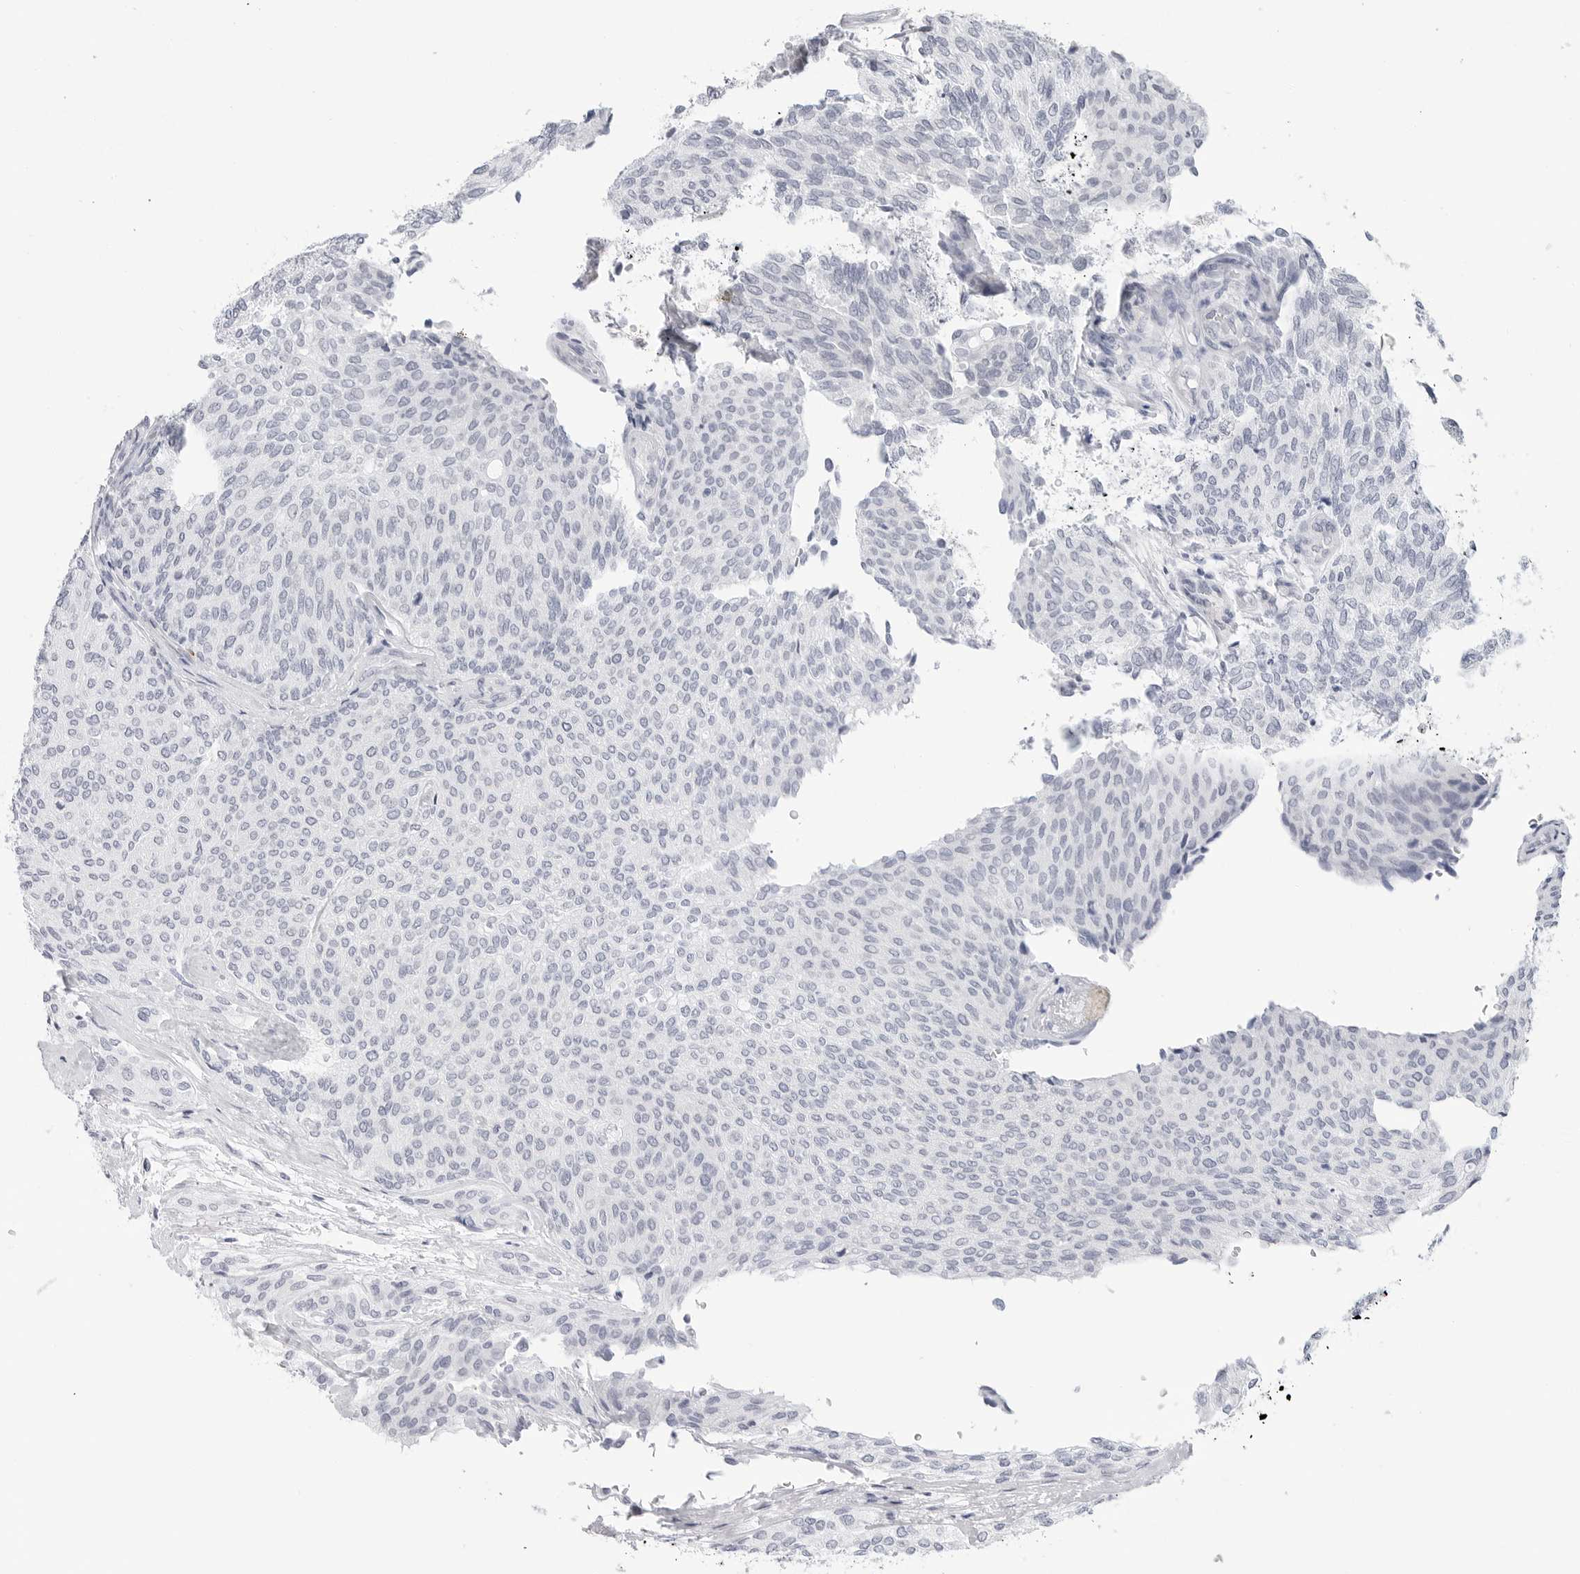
{"staining": {"intensity": "negative", "quantity": "none", "location": "none"}, "tissue": "urothelial cancer", "cell_type": "Tumor cells", "image_type": "cancer", "snomed": [{"axis": "morphology", "description": "Urothelial carcinoma, Low grade"}, {"axis": "topography", "description": "Urinary bladder"}], "caption": "Immunohistochemistry of urothelial cancer demonstrates no expression in tumor cells.", "gene": "HSPB7", "patient": {"sex": "female", "age": 79}}